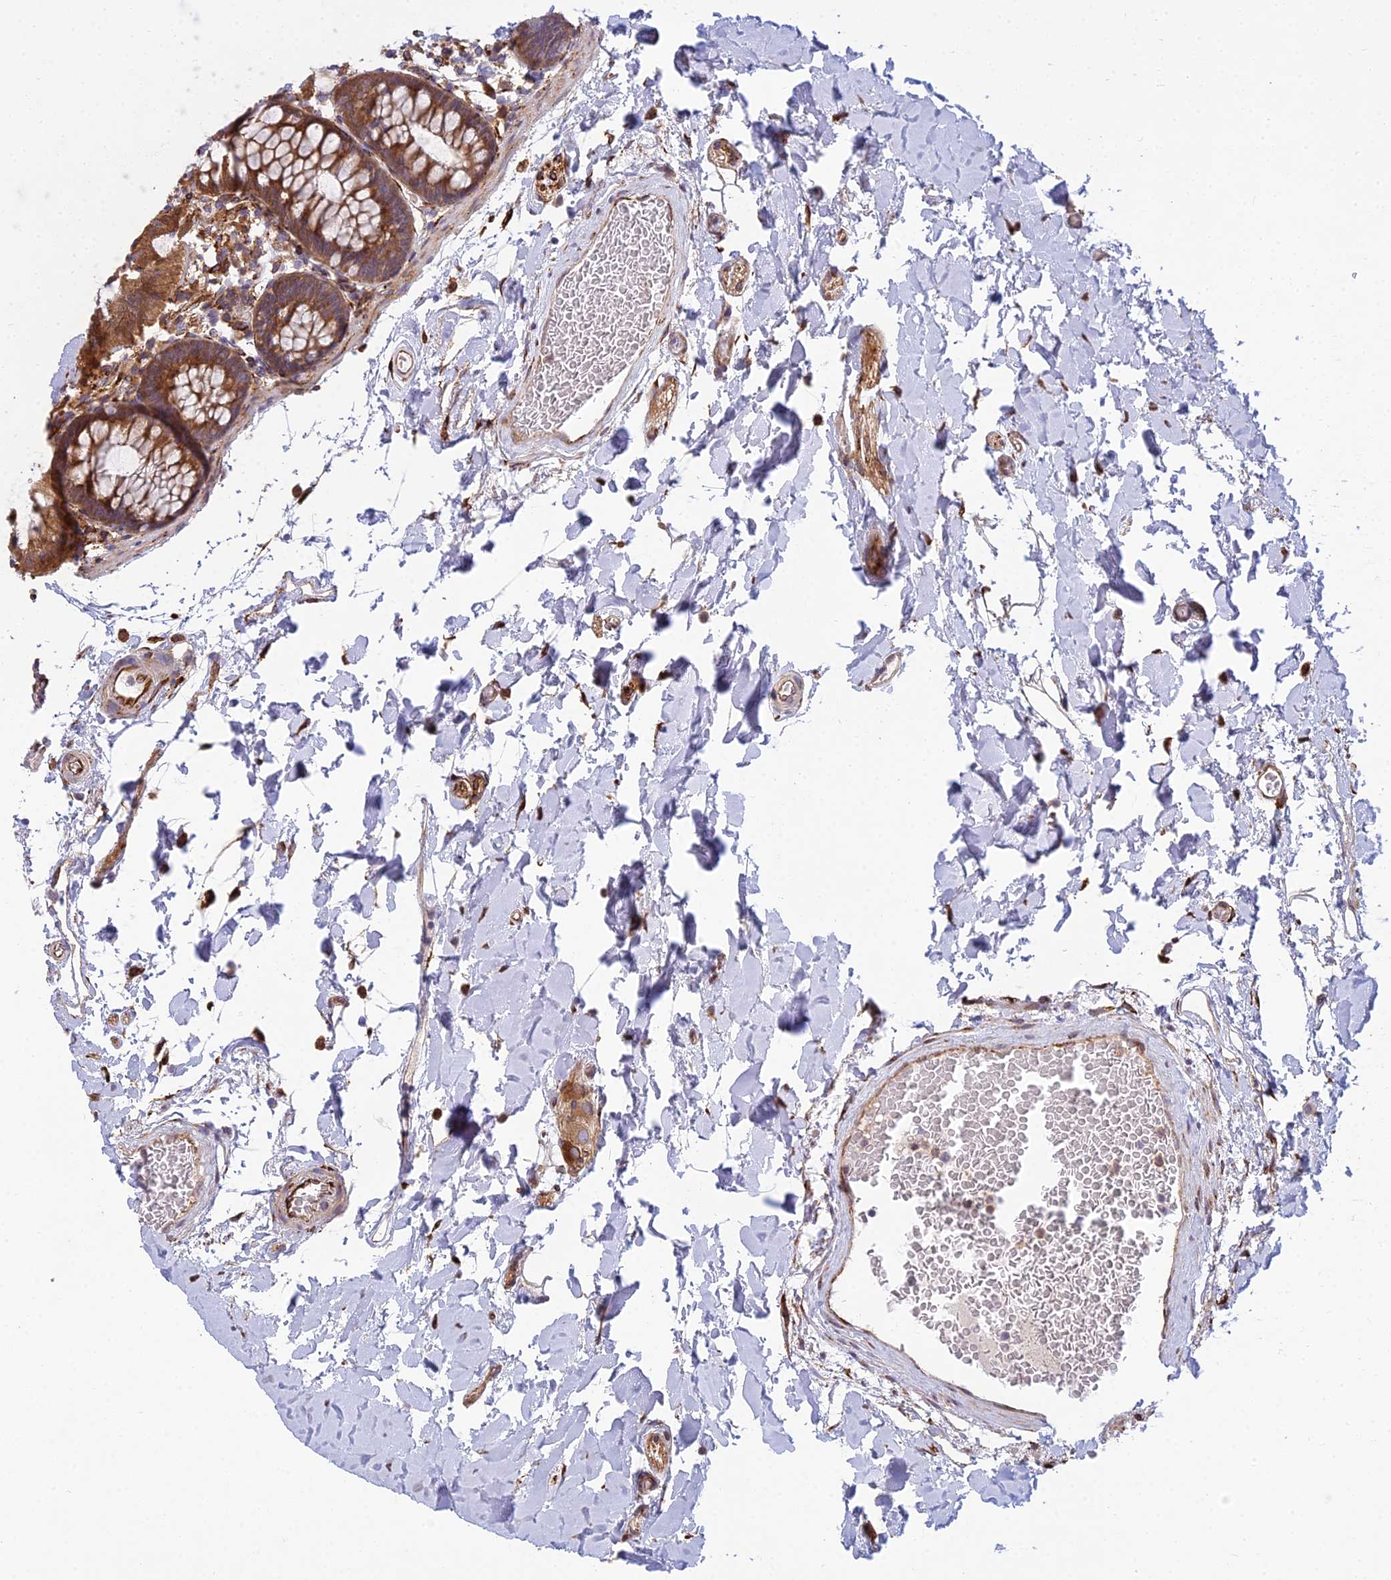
{"staining": {"intensity": "moderate", "quantity": ">75%", "location": "cytoplasmic/membranous"}, "tissue": "colon", "cell_type": "Endothelial cells", "image_type": "normal", "snomed": [{"axis": "morphology", "description": "Normal tissue, NOS"}, {"axis": "topography", "description": "Colon"}], "caption": "Unremarkable colon reveals moderate cytoplasmic/membranous expression in approximately >75% of endothelial cells, visualized by immunohistochemistry.", "gene": "NDUFAF7", "patient": {"sex": "male", "age": 75}}